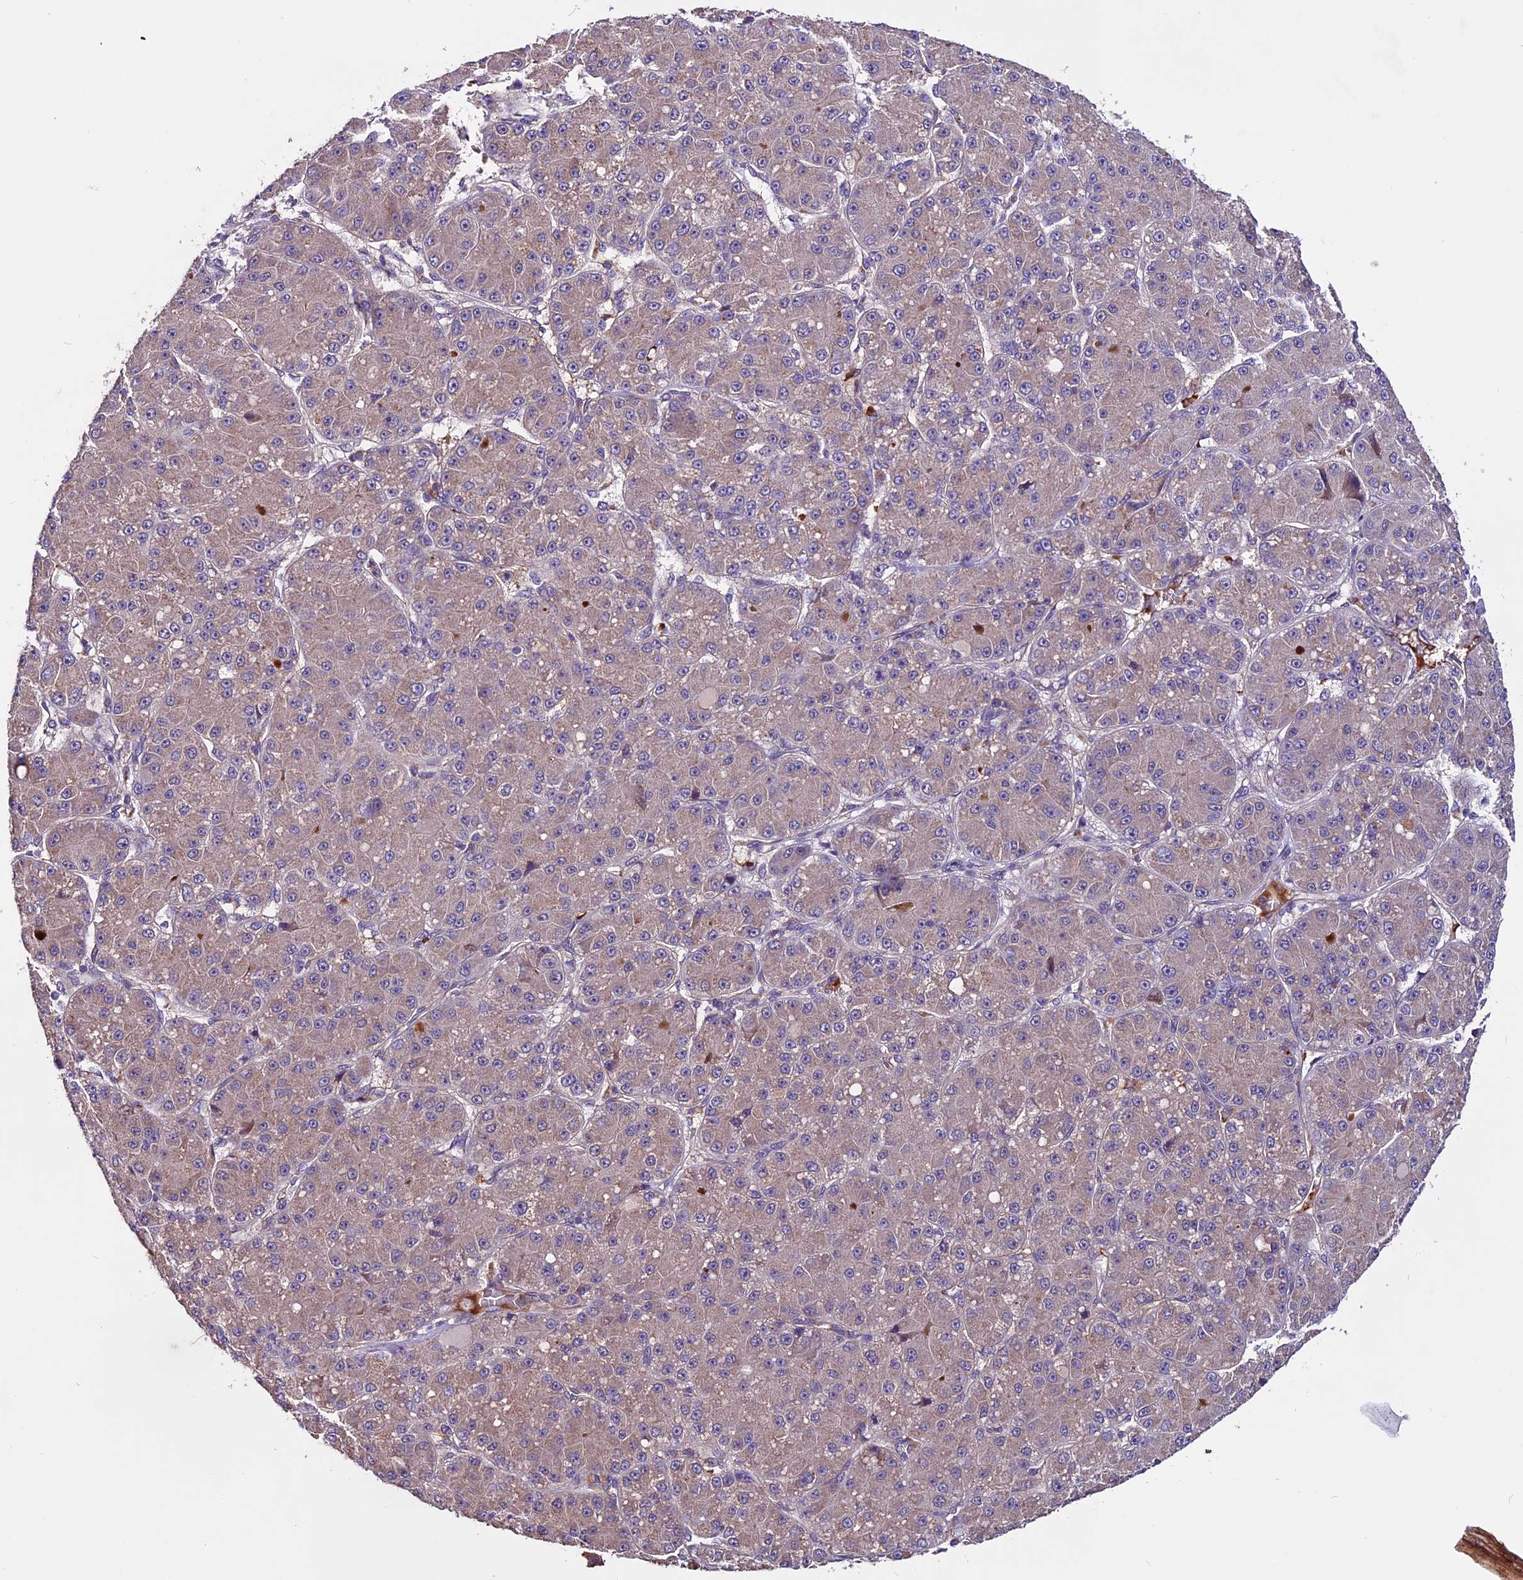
{"staining": {"intensity": "weak", "quantity": ">75%", "location": "cytoplasmic/membranous"}, "tissue": "liver cancer", "cell_type": "Tumor cells", "image_type": "cancer", "snomed": [{"axis": "morphology", "description": "Carcinoma, Hepatocellular, NOS"}, {"axis": "topography", "description": "Liver"}], "caption": "DAB (3,3'-diaminobenzidine) immunohistochemical staining of hepatocellular carcinoma (liver) demonstrates weak cytoplasmic/membranous protein positivity in about >75% of tumor cells.", "gene": "RINL", "patient": {"sex": "male", "age": 67}}